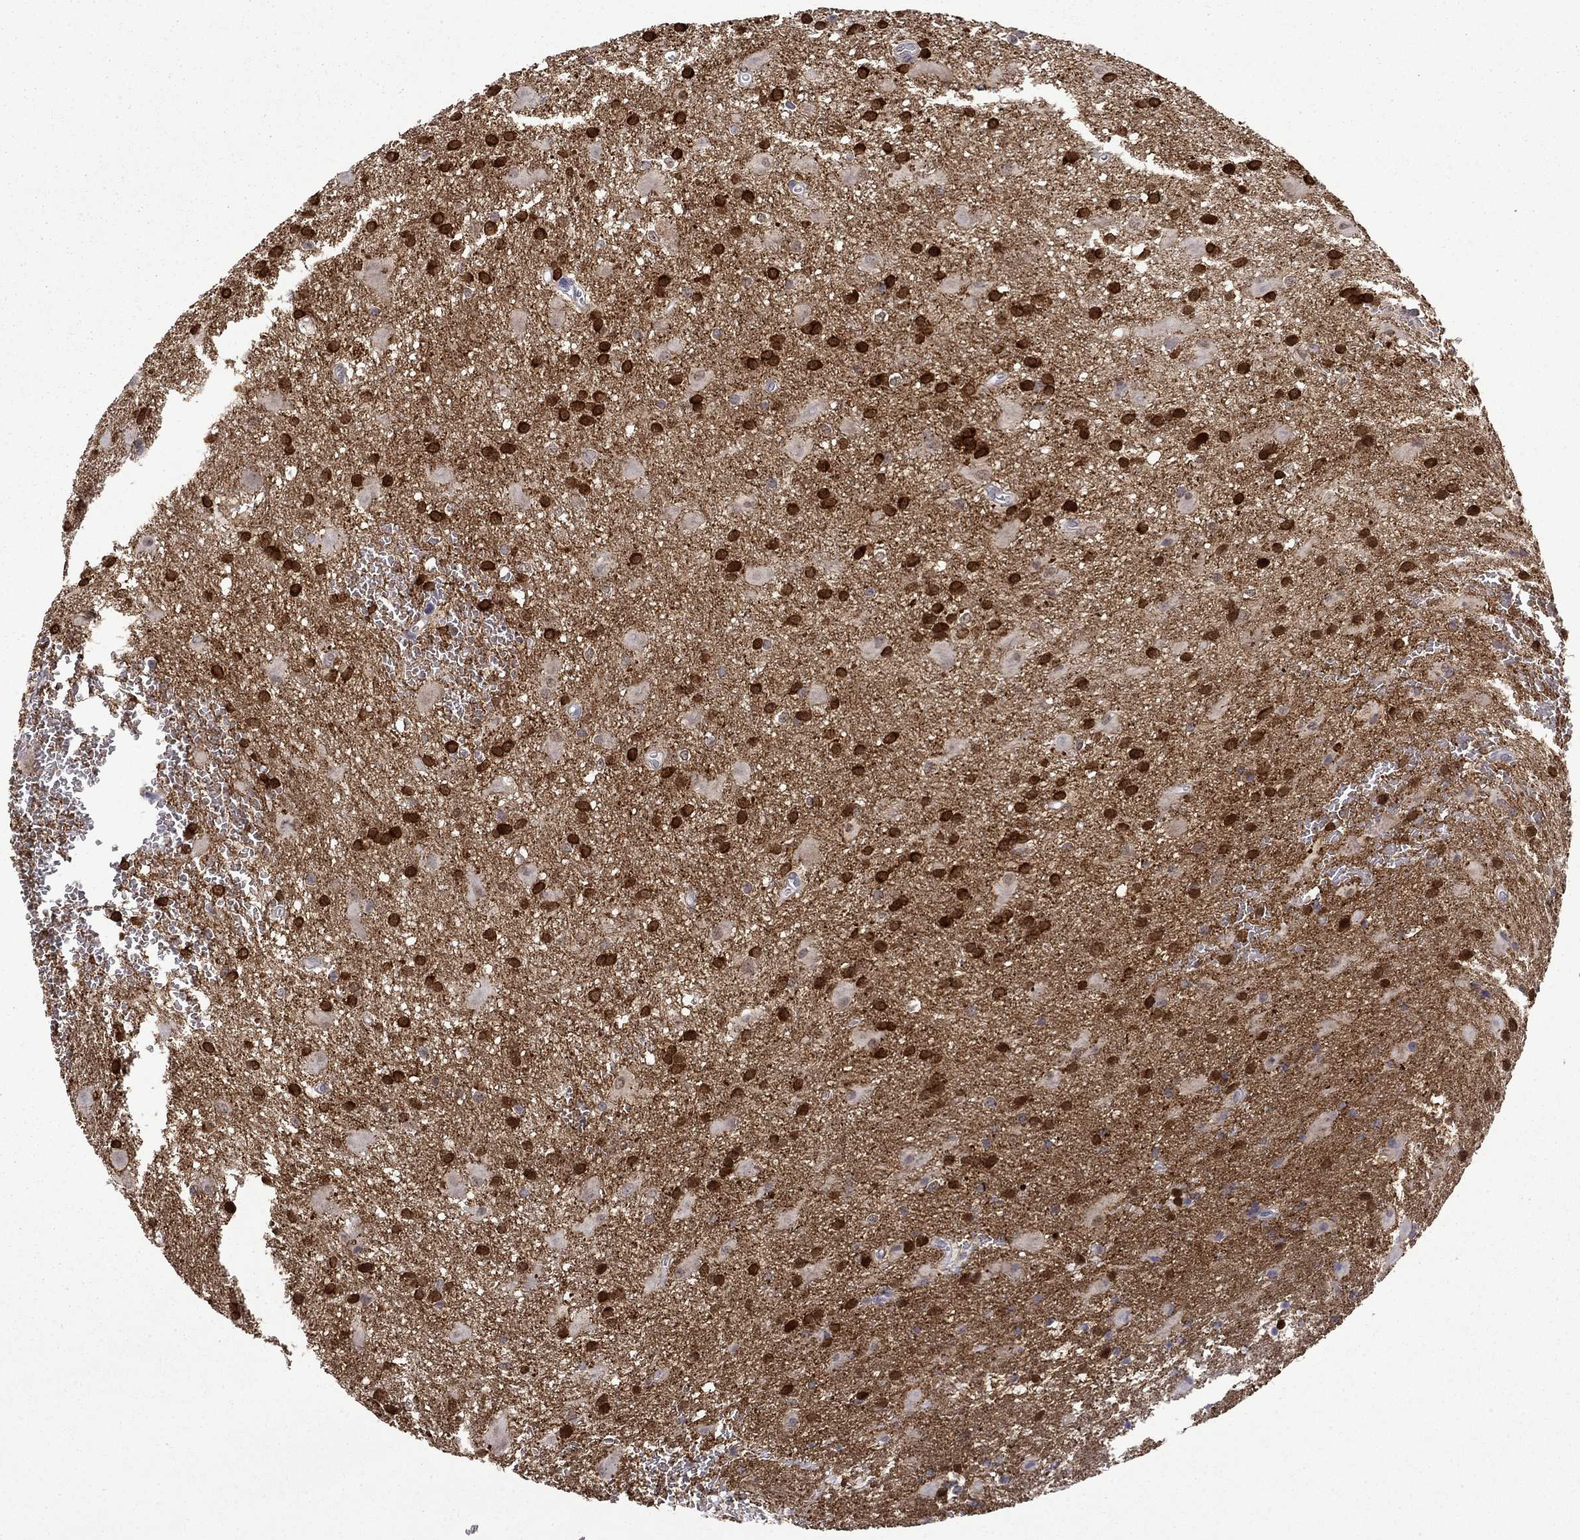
{"staining": {"intensity": "strong", "quantity": ">75%", "location": "nuclear"}, "tissue": "glioma", "cell_type": "Tumor cells", "image_type": "cancer", "snomed": [{"axis": "morphology", "description": "Glioma, malignant, Low grade"}, {"axis": "topography", "description": "Brain"}], "caption": "About >75% of tumor cells in malignant glioma (low-grade) display strong nuclear protein expression as visualized by brown immunohistochemical staining.", "gene": "PCBP3", "patient": {"sex": "male", "age": 58}}